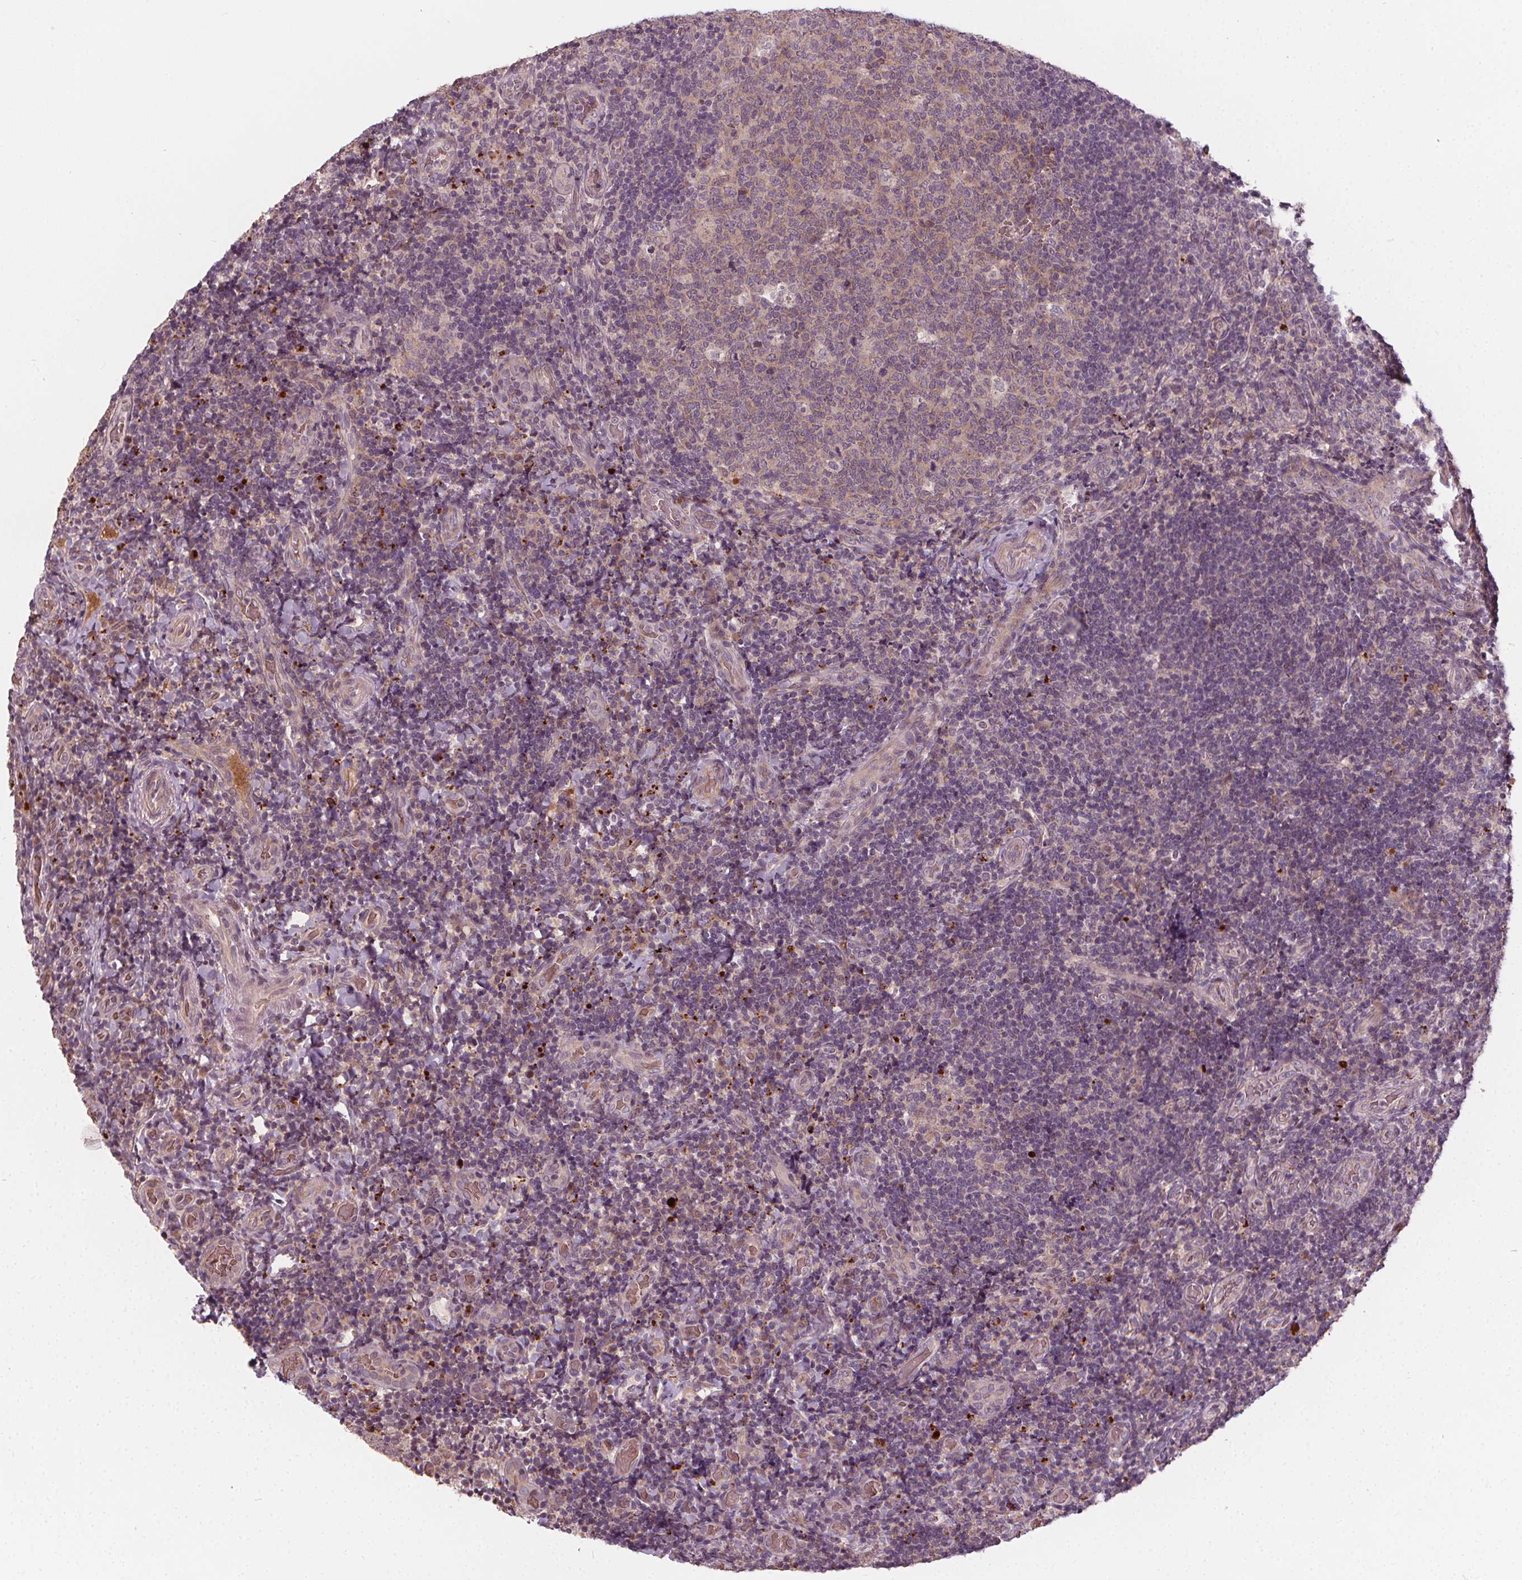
{"staining": {"intensity": "negative", "quantity": "none", "location": "none"}, "tissue": "tonsil", "cell_type": "Germinal center cells", "image_type": "normal", "snomed": [{"axis": "morphology", "description": "Normal tissue, NOS"}, {"axis": "topography", "description": "Tonsil"}], "caption": "An immunohistochemistry image of benign tonsil is shown. There is no staining in germinal center cells of tonsil. (Brightfield microscopy of DAB IHC at high magnification).", "gene": "IPO13", "patient": {"sex": "male", "age": 17}}